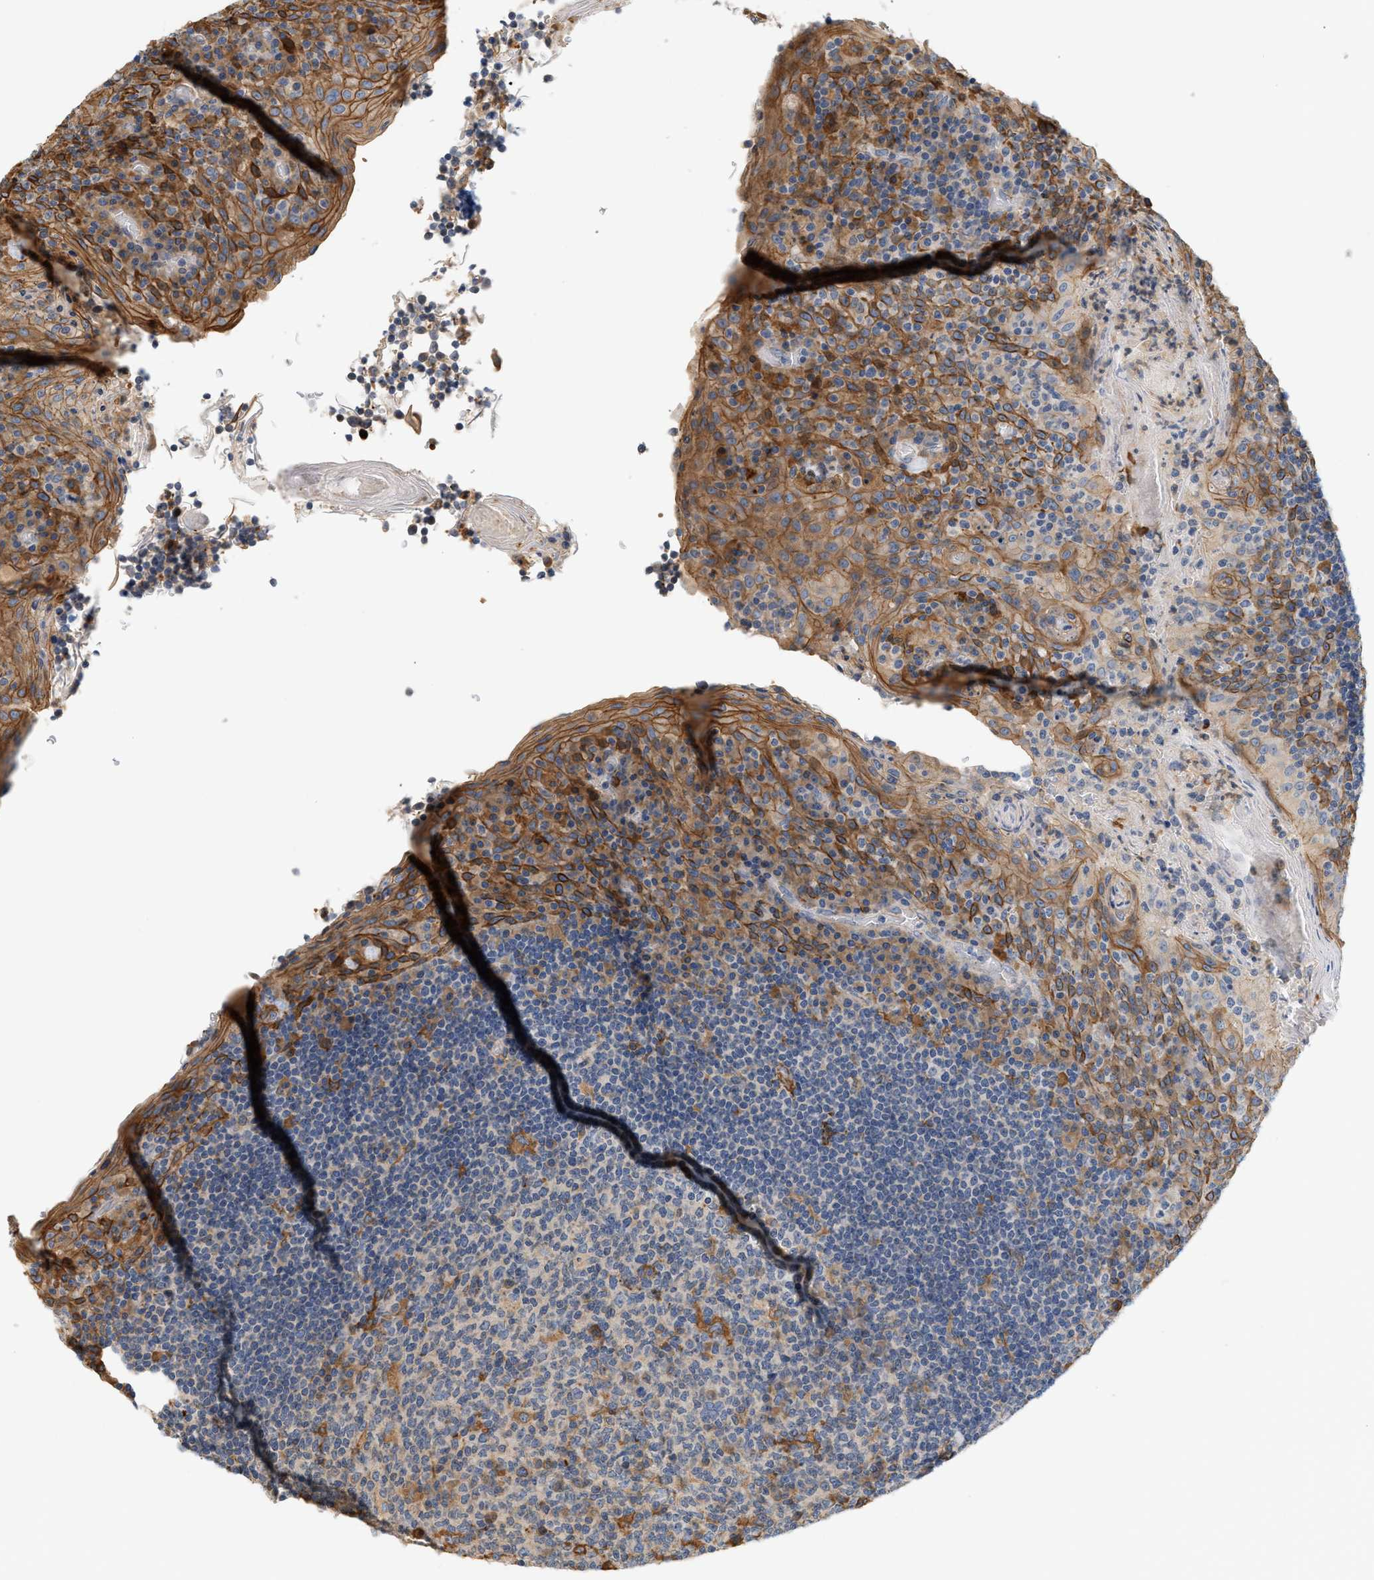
{"staining": {"intensity": "moderate", "quantity": "<25%", "location": "cytoplasmic/membranous"}, "tissue": "tonsil", "cell_type": "Germinal center cells", "image_type": "normal", "snomed": [{"axis": "morphology", "description": "Normal tissue, NOS"}, {"axis": "topography", "description": "Tonsil"}], "caption": "Immunohistochemistry micrograph of unremarkable human tonsil stained for a protein (brown), which displays low levels of moderate cytoplasmic/membranous staining in about <25% of germinal center cells.", "gene": "CTXN1", "patient": {"sex": "male", "age": 17}}